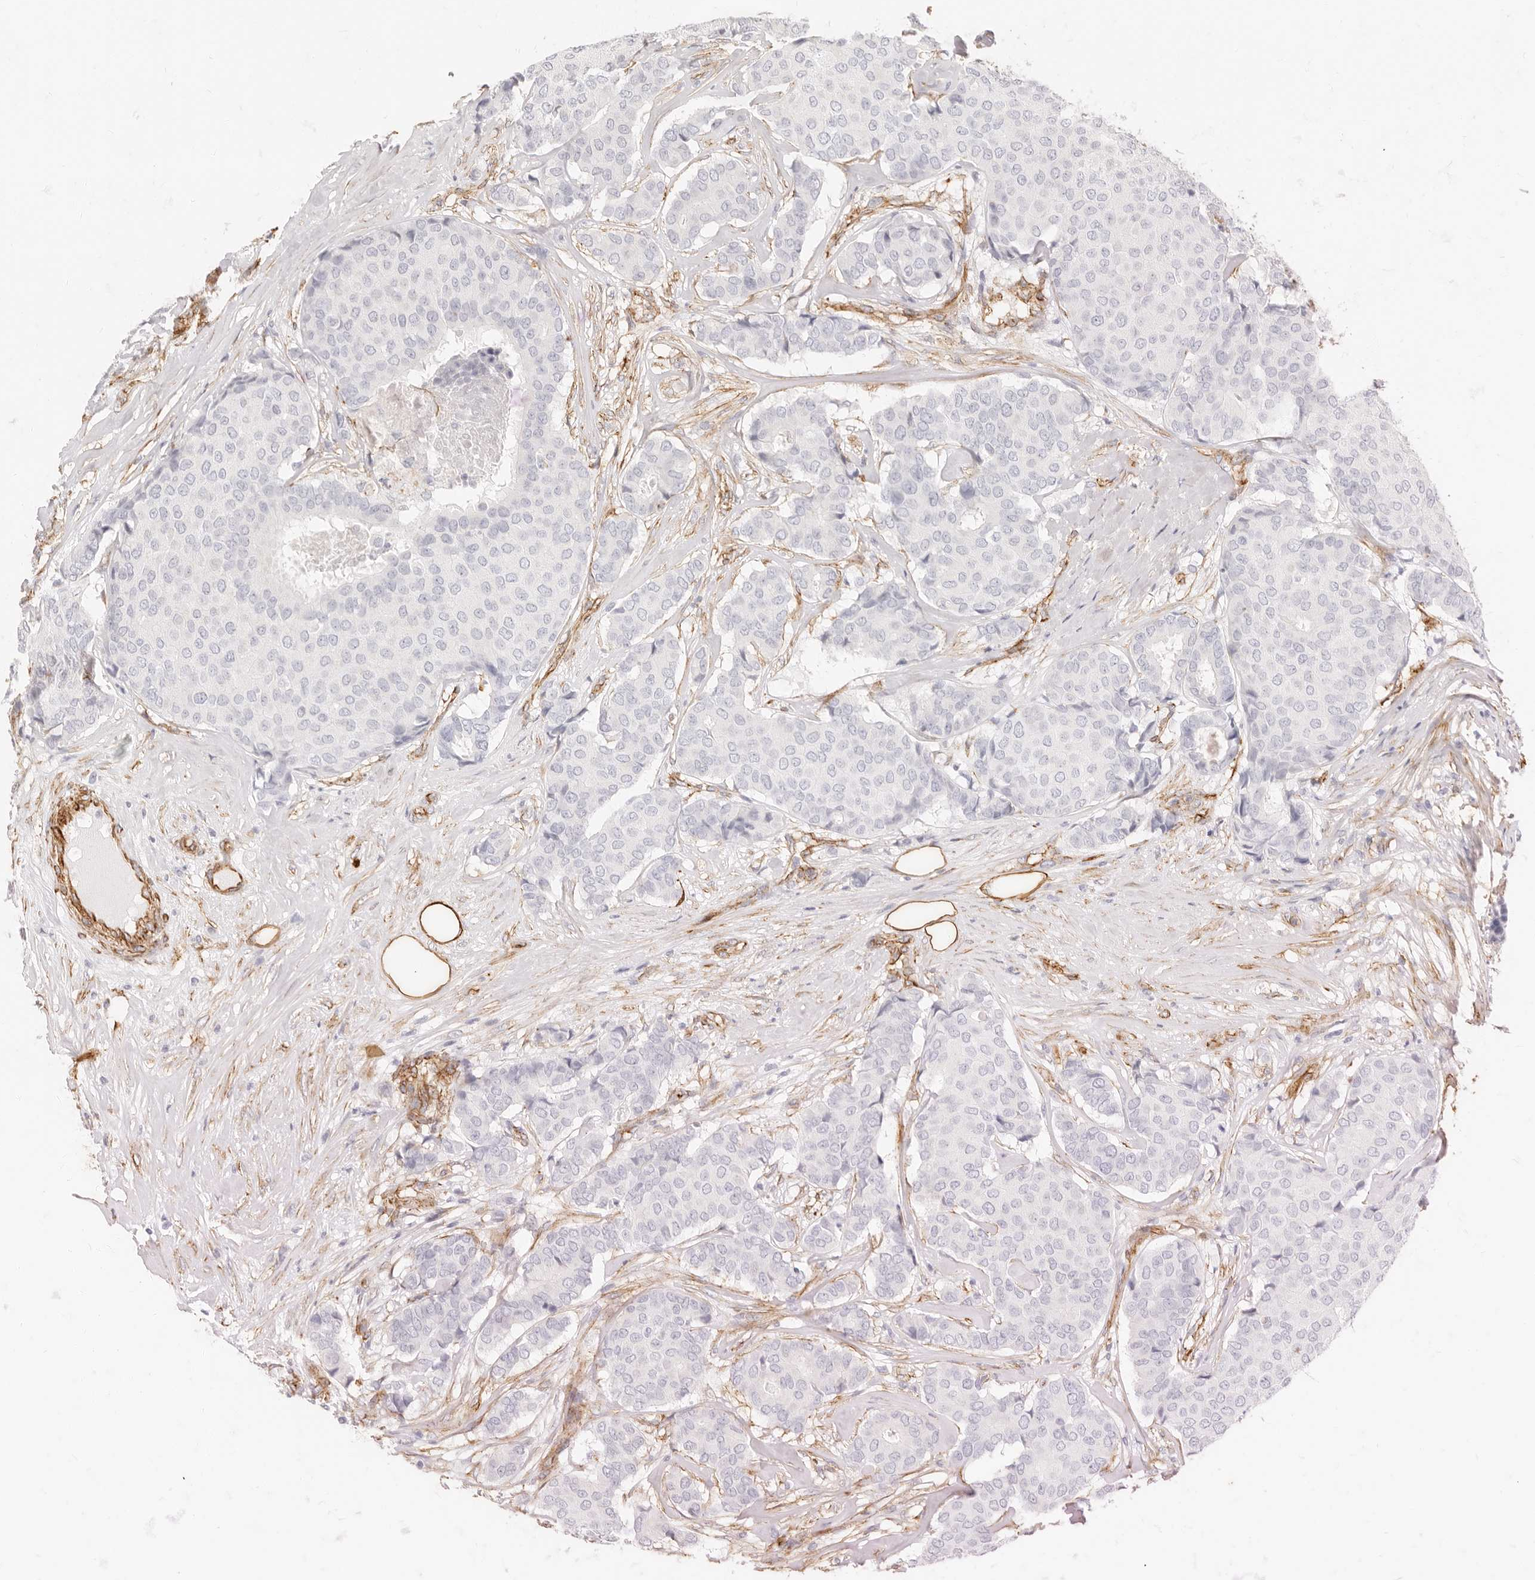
{"staining": {"intensity": "negative", "quantity": "none", "location": "none"}, "tissue": "breast cancer", "cell_type": "Tumor cells", "image_type": "cancer", "snomed": [{"axis": "morphology", "description": "Duct carcinoma"}, {"axis": "topography", "description": "Breast"}], "caption": "The histopathology image displays no significant staining in tumor cells of breast cancer (intraductal carcinoma).", "gene": "NUS1", "patient": {"sex": "female", "age": 75}}